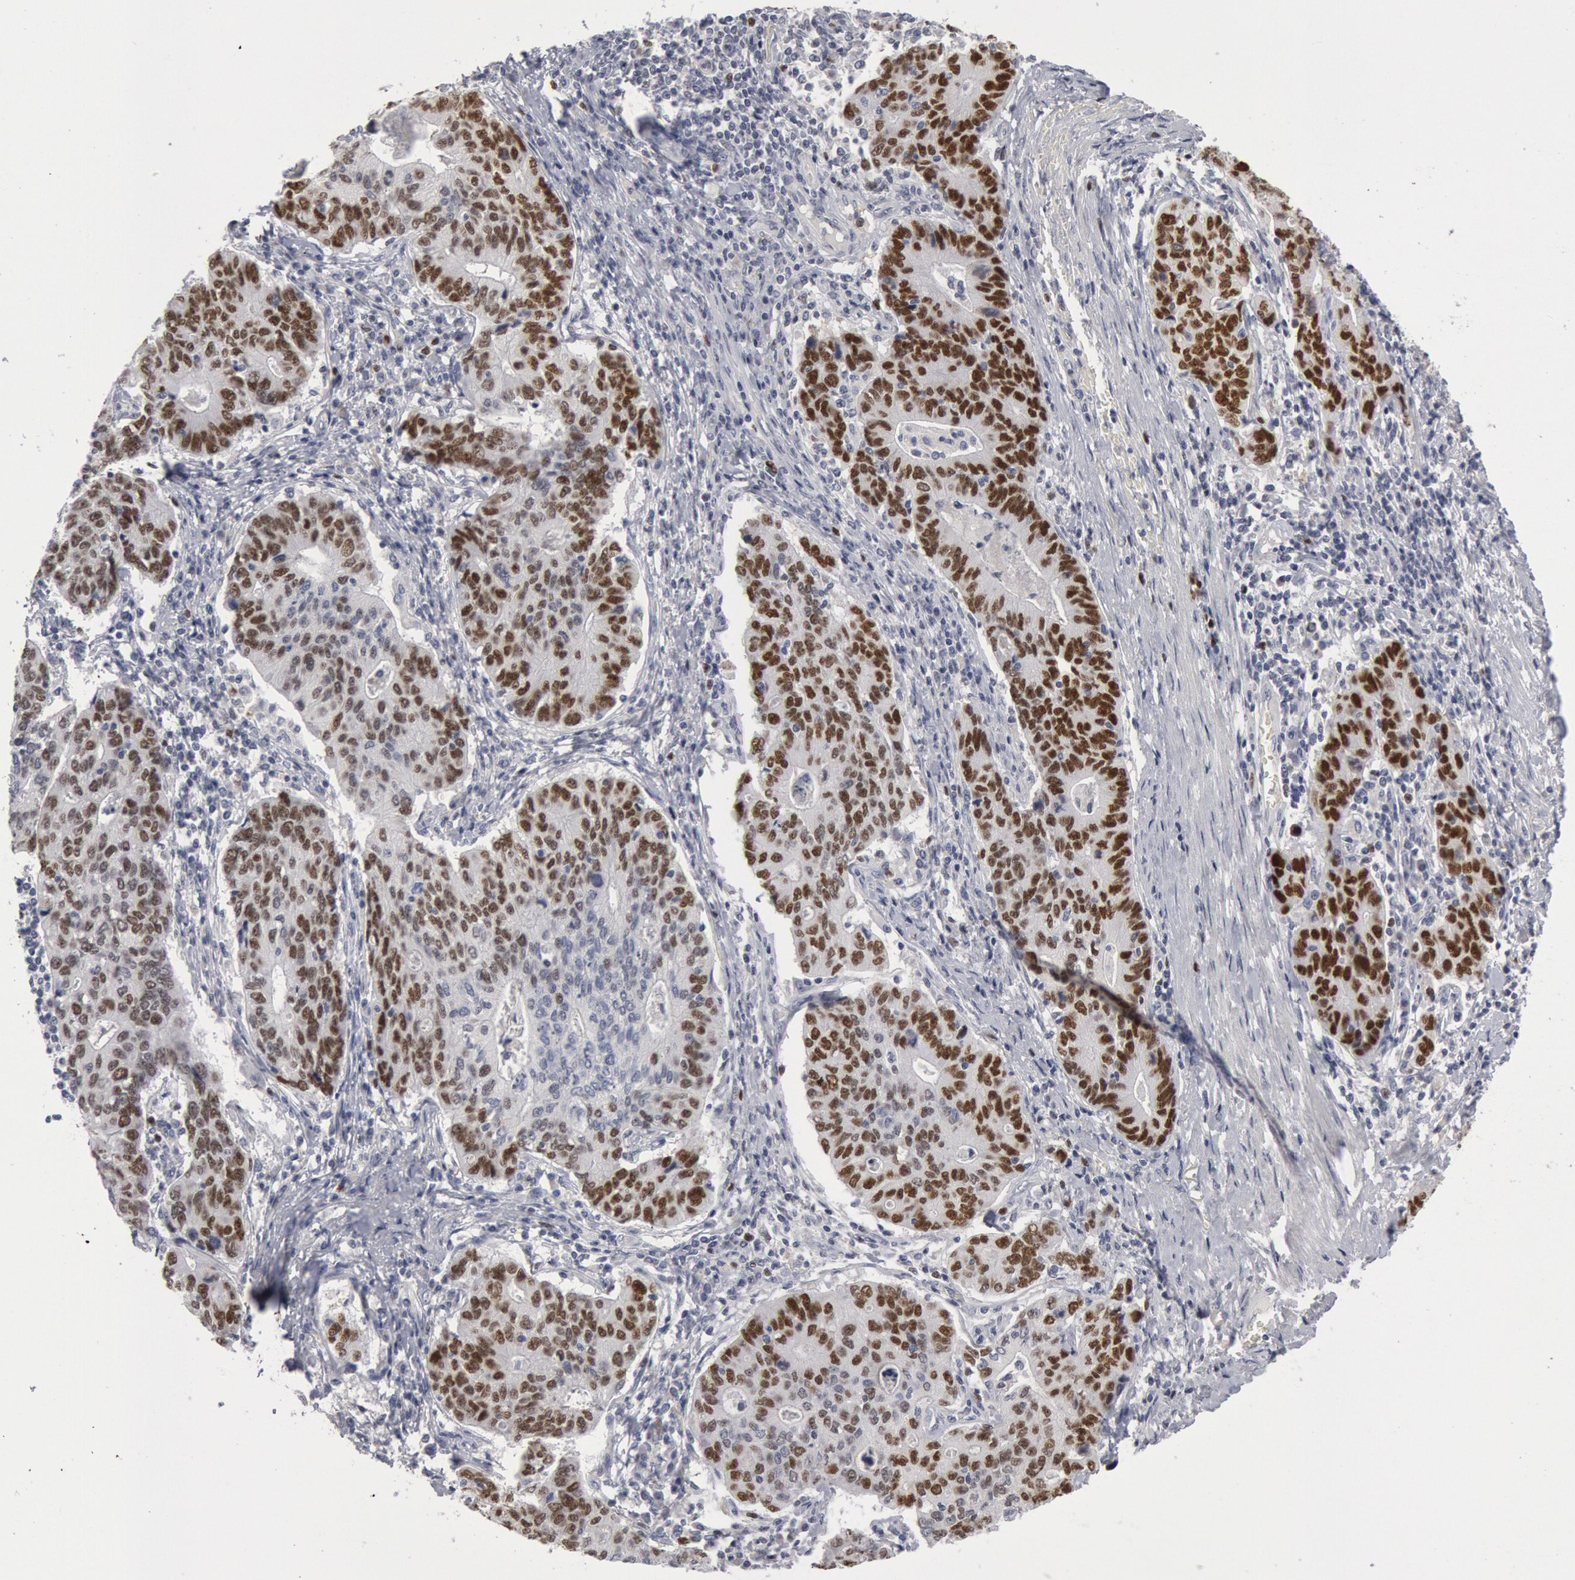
{"staining": {"intensity": "strong", "quantity": ">75%", "location": "nuclear"}, "tissue": "stomach cancer", "cell_type": "Tumor cells", "image_type": "cancer", "snomed": [{"axis": "morphology", "description": "Adenocarcinoma, NOS"}, {"axis": "topography", "description": "Esophagus"}, {"axis": "topography", "description": "Stomach"}], "caption": "High-magnification brightfield microscopy of stomach adenocarcinoma stained with DAB (3,3'-diaminobenzidine) (brown) and counterstained with hematoxylin (blue). tumor cells exhibit strong nuclear staining is appreciated in about>75% of cells.", "gene": "WDHD1", "patient": {"sex": "male", "age": 74}}